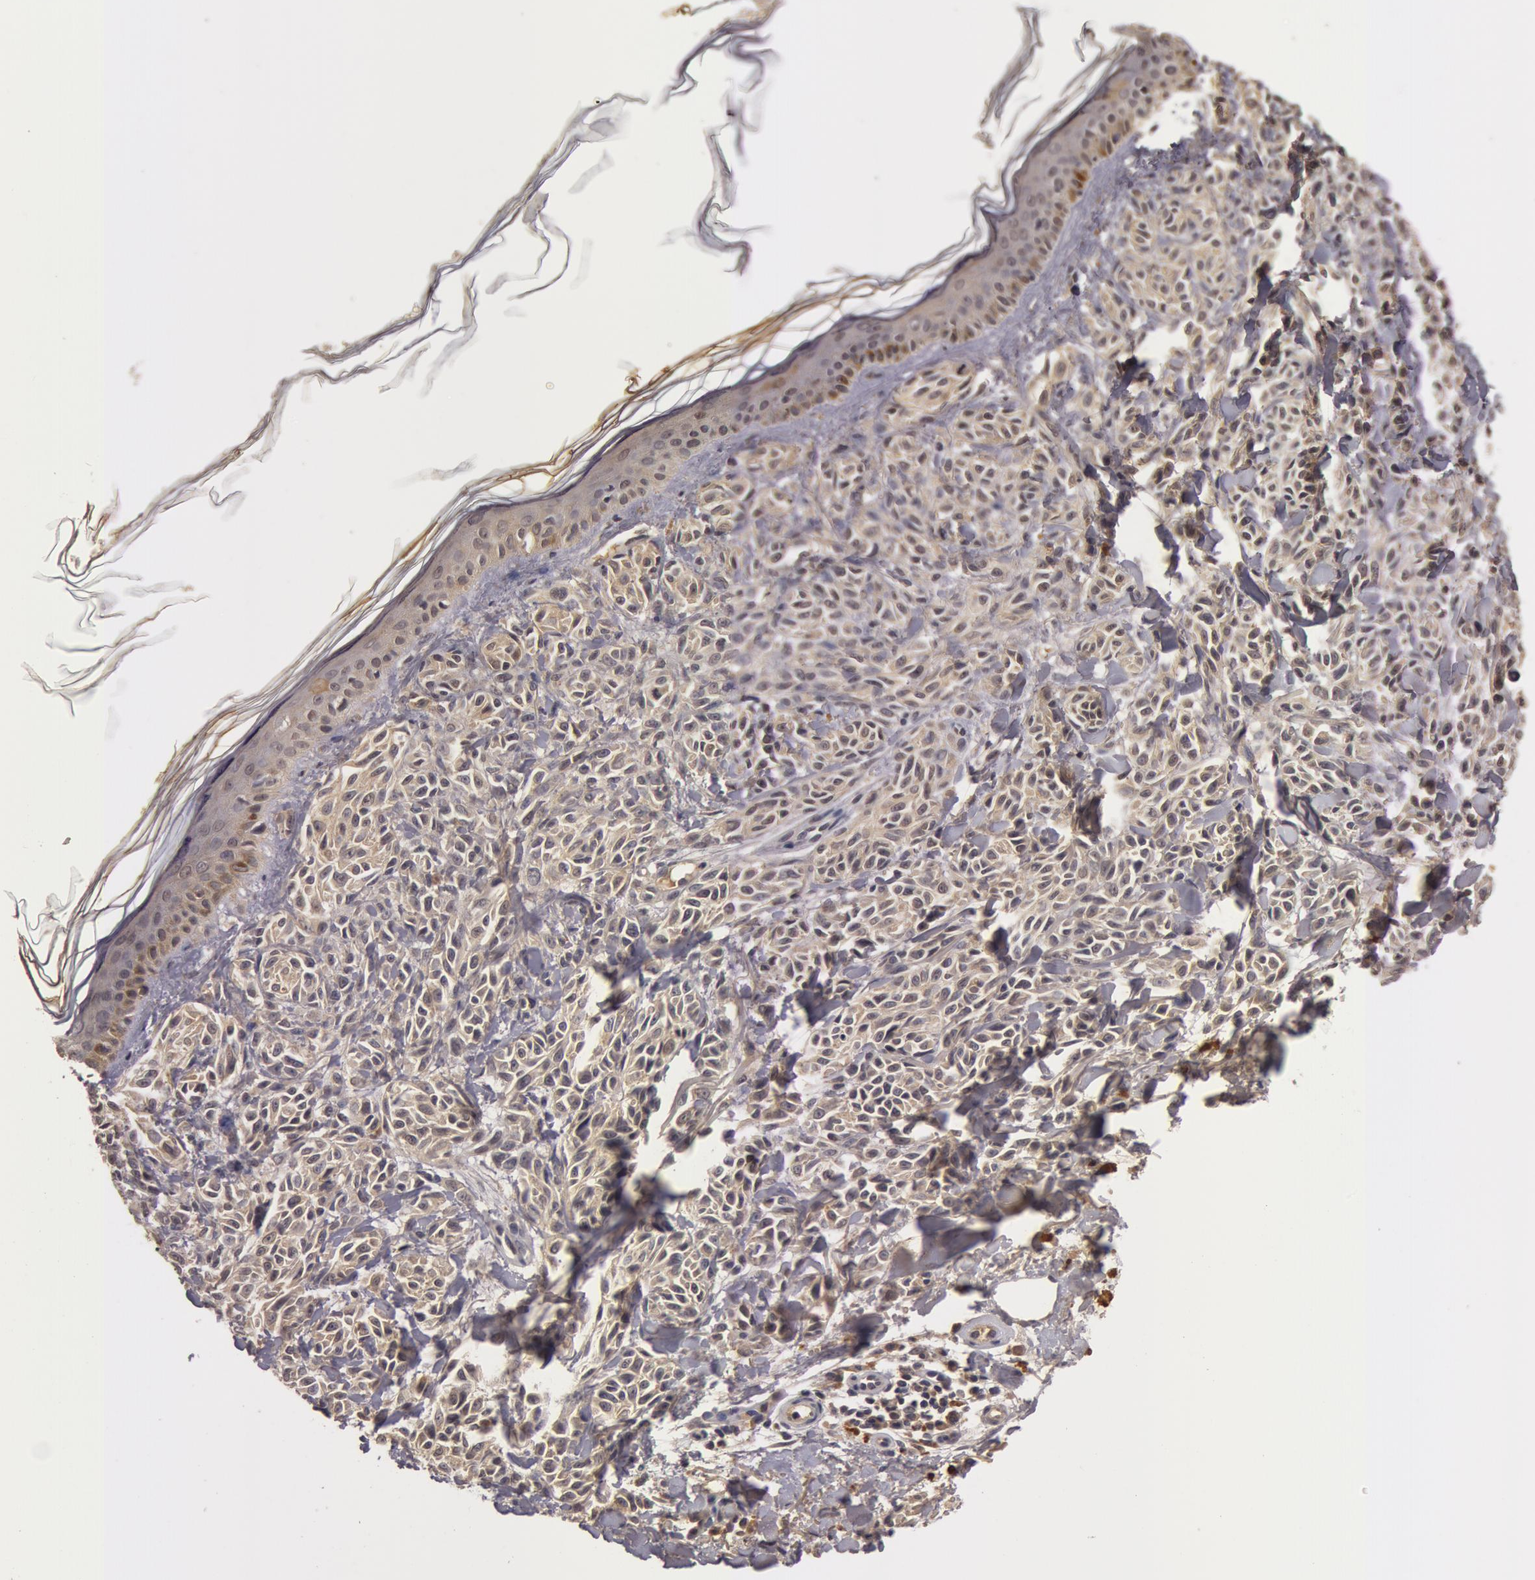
{"staining": {"intensity": "weak", "quantity": ">75%", "location": "cytoplasmic/membranous"}, "tissue": "melanoma", "cell_type": "Tumor cells", "image_type": "cancer", "snomed": [{"axis": "morphology", "description": "Malignant melanoma, NOS"}, {"axis": "topography", "description": "Skin"}], "caption": "Protein staining of malignant melanoma tissue shows weak cytoplasmic/membranous expression in about >75% of tumor cells. (DAB (3,3'-diaminobenzidine) IHC, brown staining for protein, blue staining for nuclei).", "gene": "BCHE", "patient": {"sex": "female", "age": 73}}